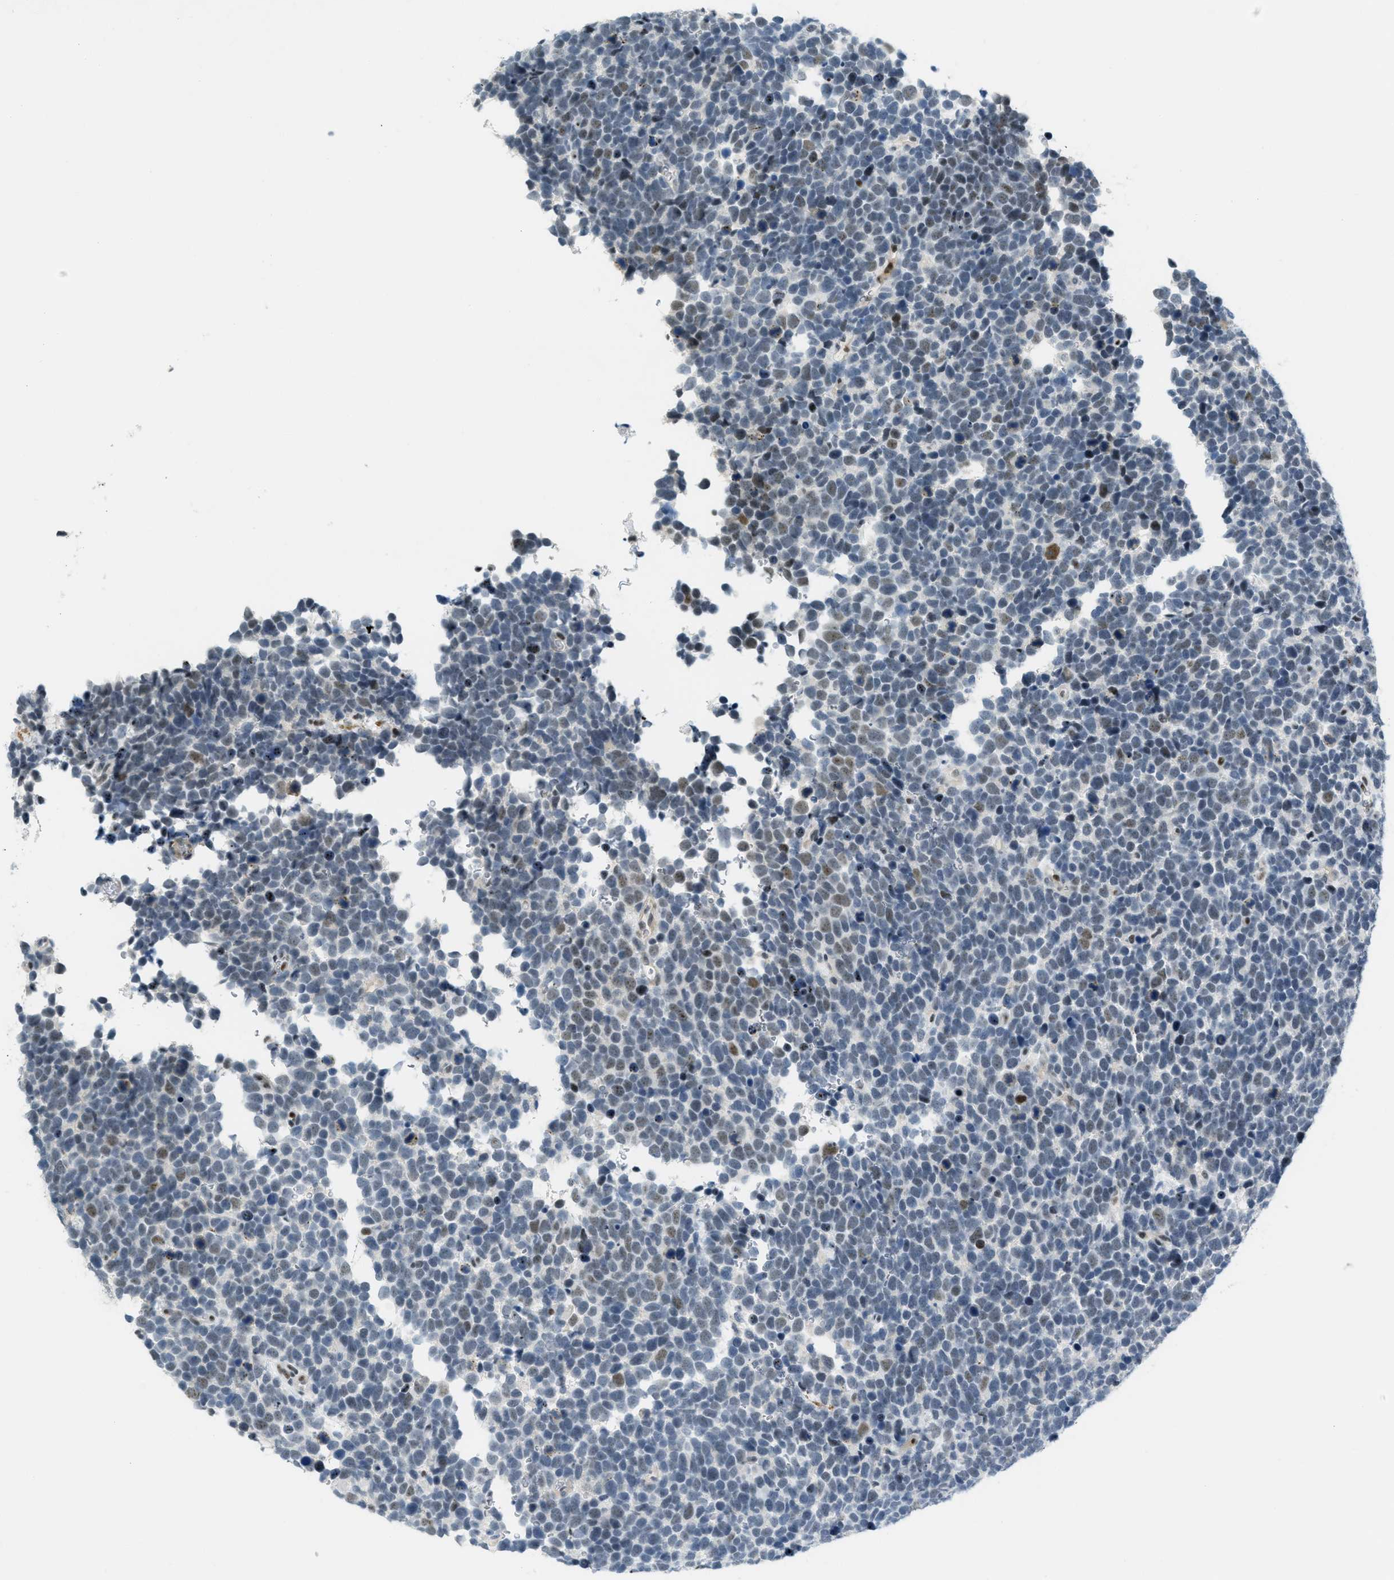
{"staining": {"intensity": "negative", "quantity": "none", "location": "none"}, "tissue": "urothelial cancer", "cell_type": "Tumor cells", "image_type": "cancer", "snomed": [{"axis": "morphology", "description": "Urothelial carcinoma, High grade"}, {"axis": "topography", "description": "Urinary bladder"}], "caption": "Human high-grade urothelial carcinoma stained for a protein using immunohistochemistry exhibits no positivity in tumor cells.", "gene": "ZDHHC23", "patient": {"sex": "female", "age": 82}}